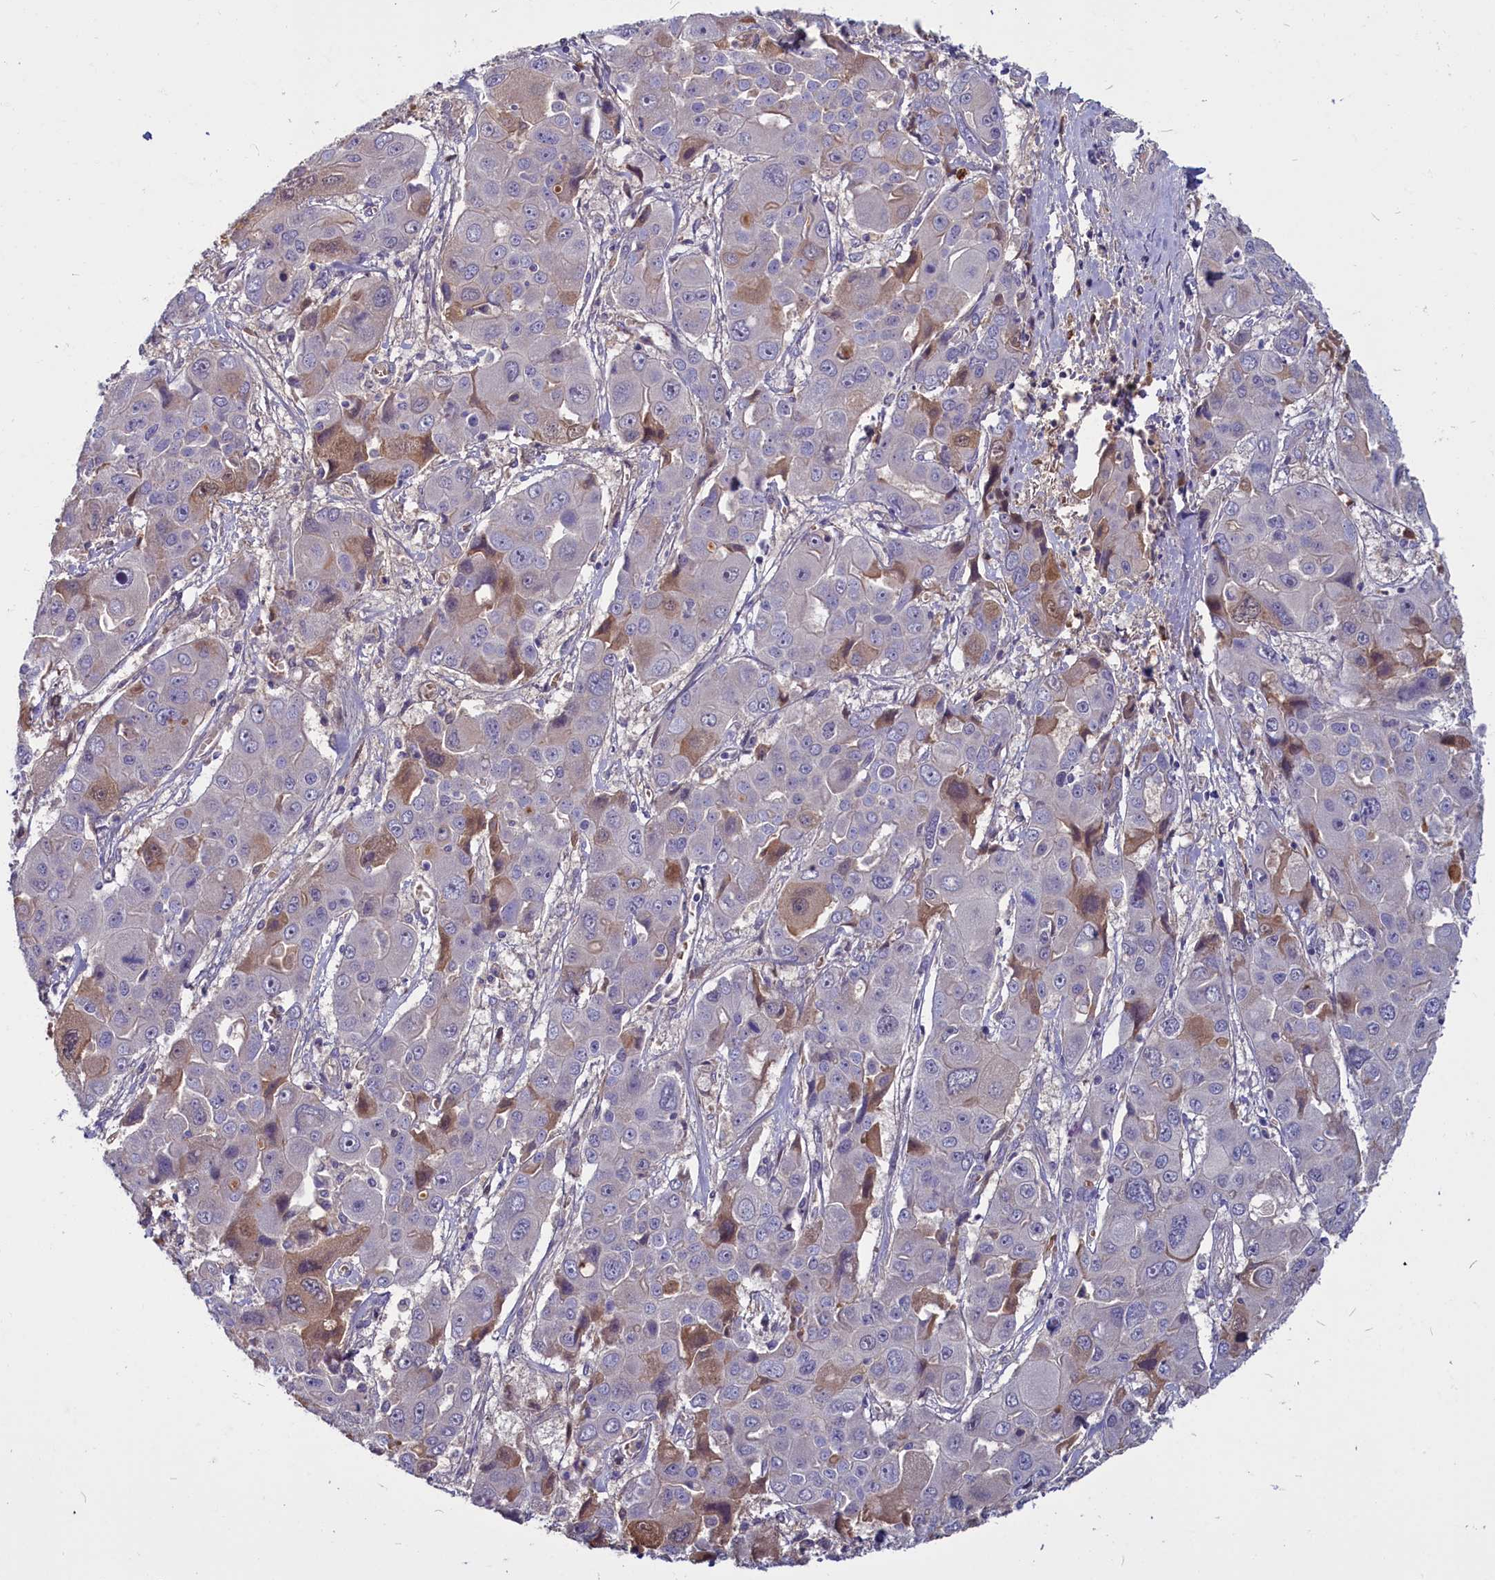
{"staining": {"intensity": "weak", "quantity": "<25%", "location": "cytoplasmic/membranous"}, "tissue": "liver cancer", "cell_type": "Tumor cells", "image_type": "cancer", "snomed": [{"axis": "morphology", "description": "Cholangiocarcinoma"}, {"axis": "topography", "description": "Liver"}], "caption": "Liver cancer (cholangiocarcinoma) stained for a protein using IHC displays no expression tumor cells.", "gene": "SV2C", "patient": {"sex": "male", "age": 67}}